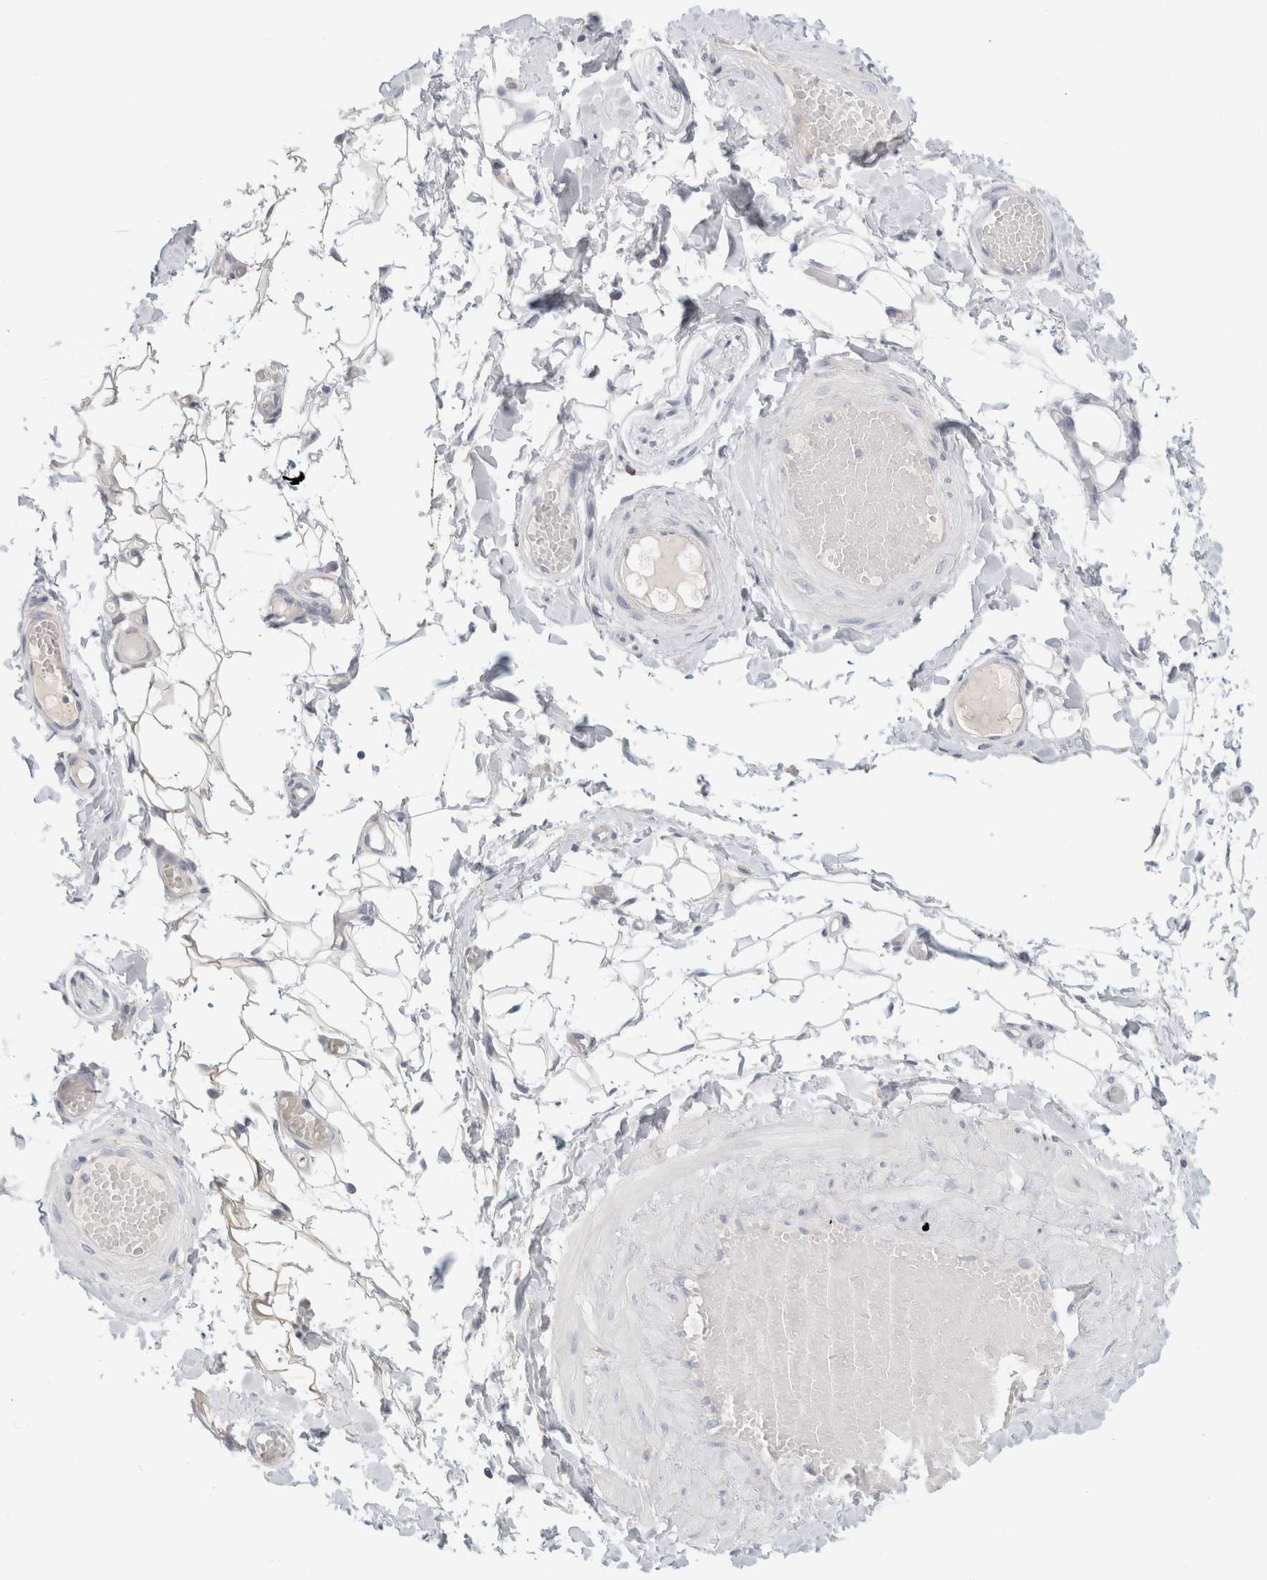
{"staining": {"intensity": "negative", "quantity": "none", "location": "none"}, "tissue": "adipose tissue", "cell_type": "Adipocytes", "image_type": "normal", "snomed": [{"axis": "morphology", "description": "Normal tissue, NOS"}, {"axis": "topography", "description": "Adipose tissue"}, {"axis": "topography", "description": "Vascular tissue"}, {"axis": "topography", "description": "Peripheral nerve tissue"}], "caption": "A histopathology image of human adipose tissue is negative for staining in adipocytes.", "gene": "CSK", "patient": {"sex": "male", "age": 25}}